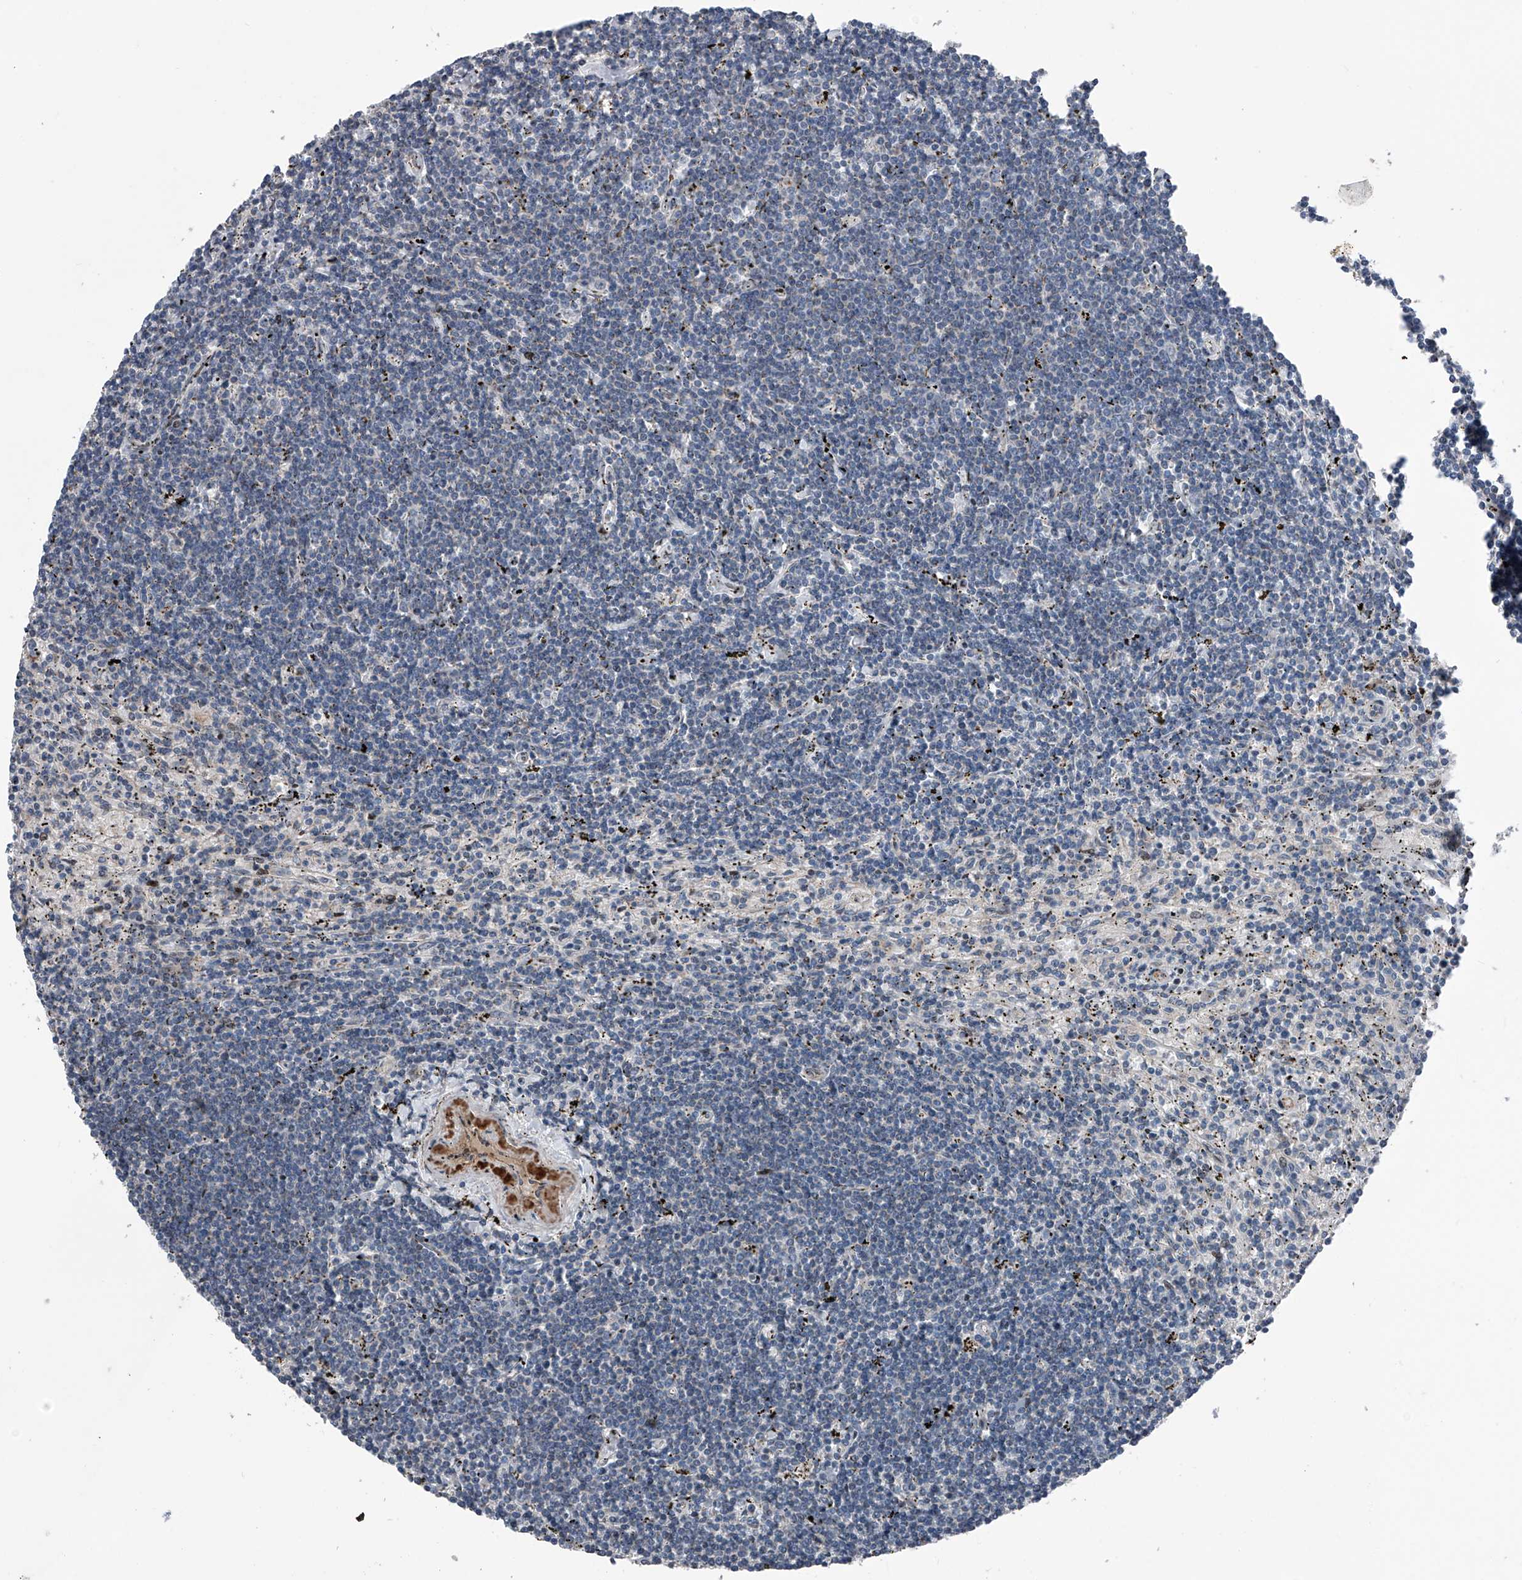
{"staining": {"intensity": "negative", "quantity": "none", "location": "none"}, "tissue": "lymphoma", "cell_type": "Tumor cells", "image_type": "cancer", "snomed": [{"axis": "morphology", "description": "Malignant lymphoma, non-Hodgkin's type, Low grade"}, {"axis": "topography", "description": "Spleen"}], "caption": "Protein analysis of malignant lymphoma, non-Hodgkin's type (low-grade) exhibits no significant positivity in tumor cells.", "gene": "DST", "patient": {"sex": "male", "age": 76}}